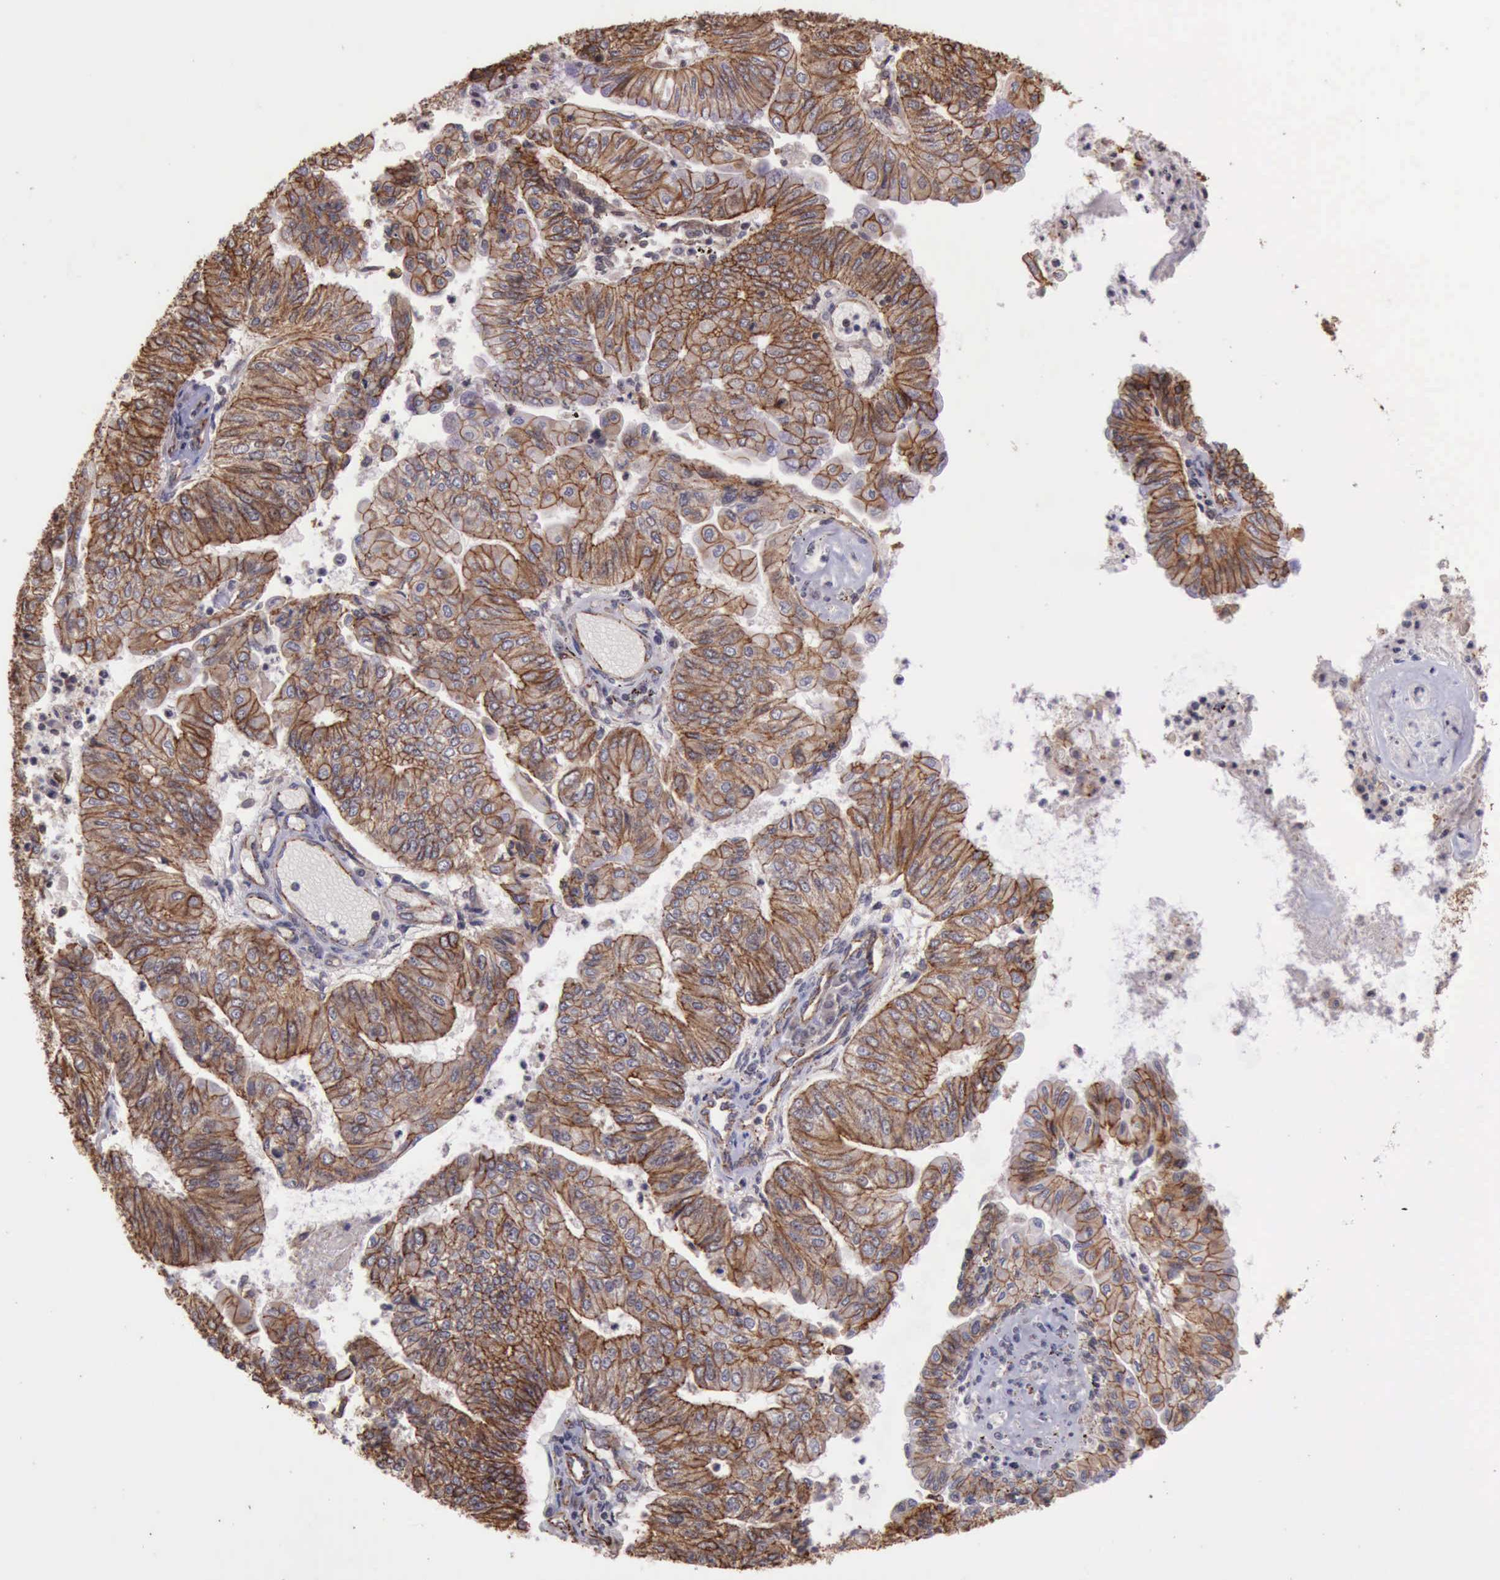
{"staining": {"intensity": "moderate", "quantity": ">75%", "location": "cytoplasmic/membranous"}, "tissue": "endometrial cancer", "cell_type": "Tumor cells", "image_type": "cancer", "snomed": [{"axis": "morphology", "description": "Adenocarcinoma, NOS"}, {"axis": "topography", "description": "Endometrium"}], "caption": "Immunohistochemical staining of human adenocarcinoma (endometrial) demonstrates medium levels of moderate cytoplasmic/membranous positivity in about >75% of tumor cells.", "gene": "CTNNB1", "patient": {"sex": "female", "age": 59}}